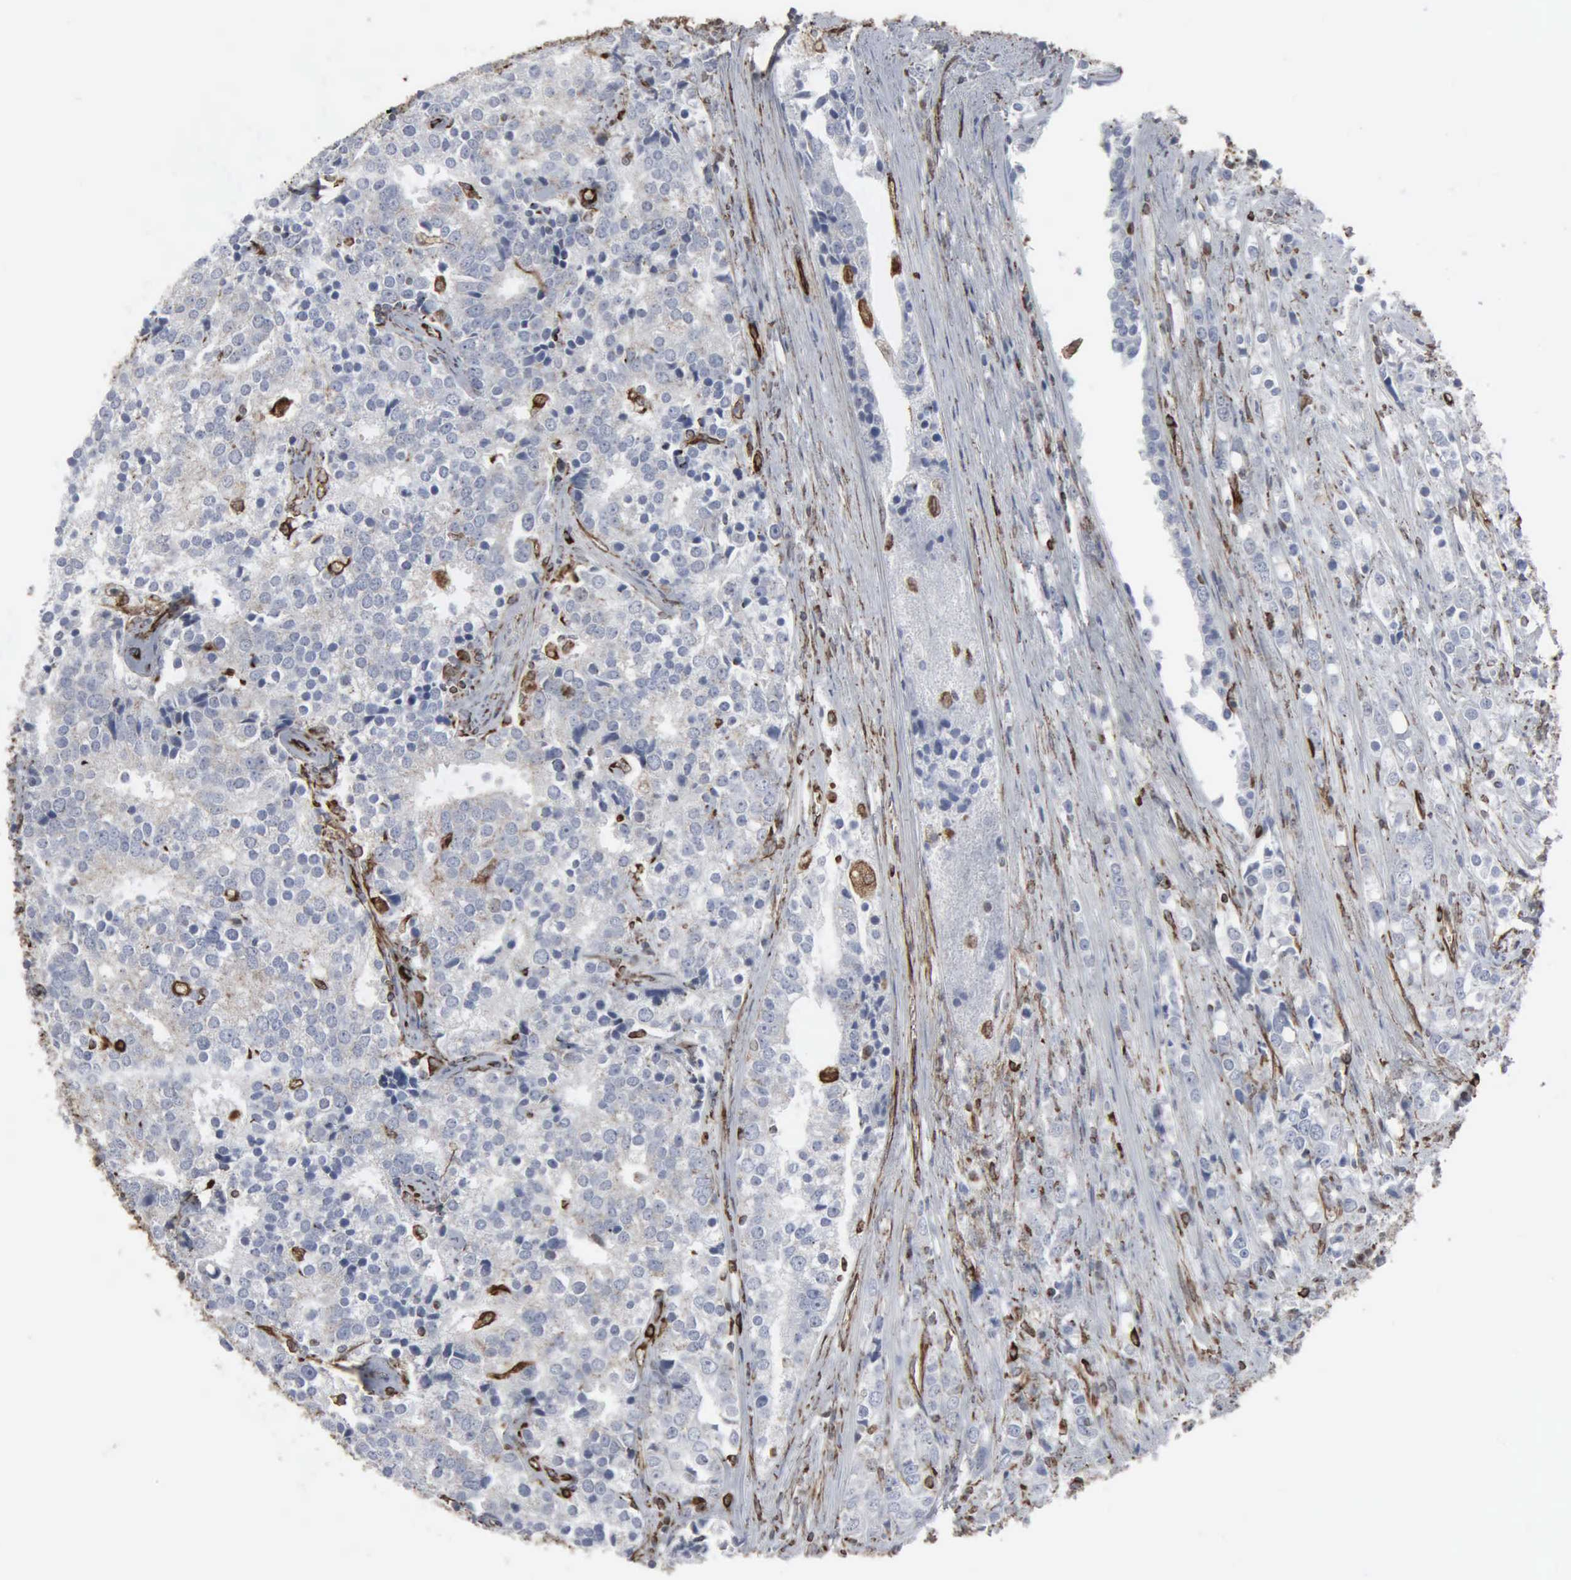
{"staining": {"intensity": "negative", "quantity": "none", "location": "none"}, "tissue": "prostate cancer", "cell_type": "Tumor cells", "image_type": "cancer", "snomed": [{"axis": "morphology", "description": "Adenocarcinoma, High grade"}, {"axis": "topography", "description": "Prostate"}], "caption": "This is a image of immunohistochemistry (IHC) staining of adenocarcinoma (high-grade) (prostate), which shows no expression in tumor cells.", "gene": "CCNE1", "patient": {"sex": "male", "age": 71}}